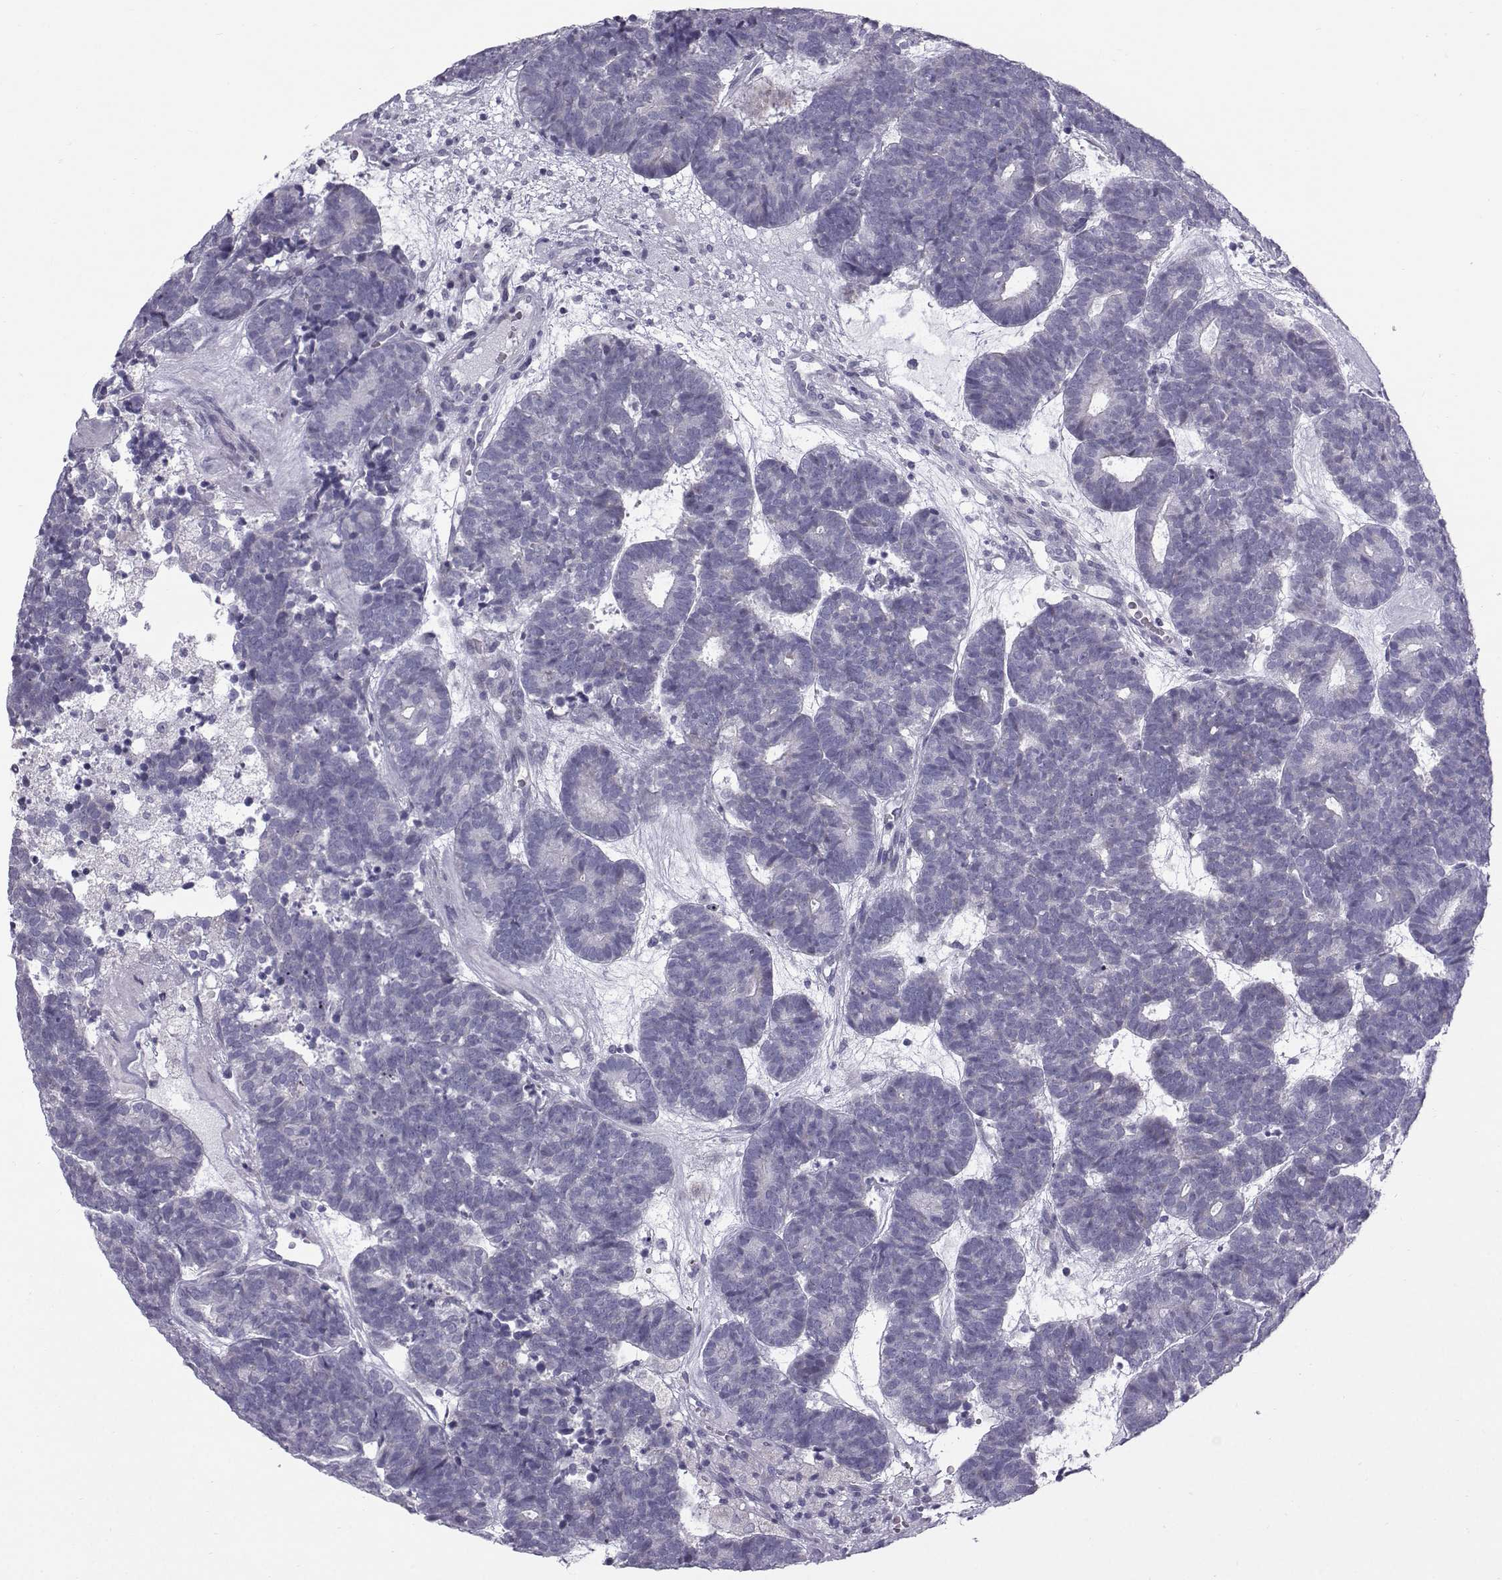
{"staining": {"intensity": "negative", "quantity": "none", "location": "none"}, "tissue": "head and neck cancer", "cell_type": "Tumor cells", "image_type": "cancer", "snomed": [{"axis": "morphology", "description": "Adenocarcinoma, NOS"}, {"axis": "topography", "description": "Head-Neck"}], "caption": "Head and neck adenocarcinoma was stained to show a protein in brown. There is no significant positivity in tumor cells.", "gene": "DMRT3", "patient": {"sex": "female", "age": 81}}